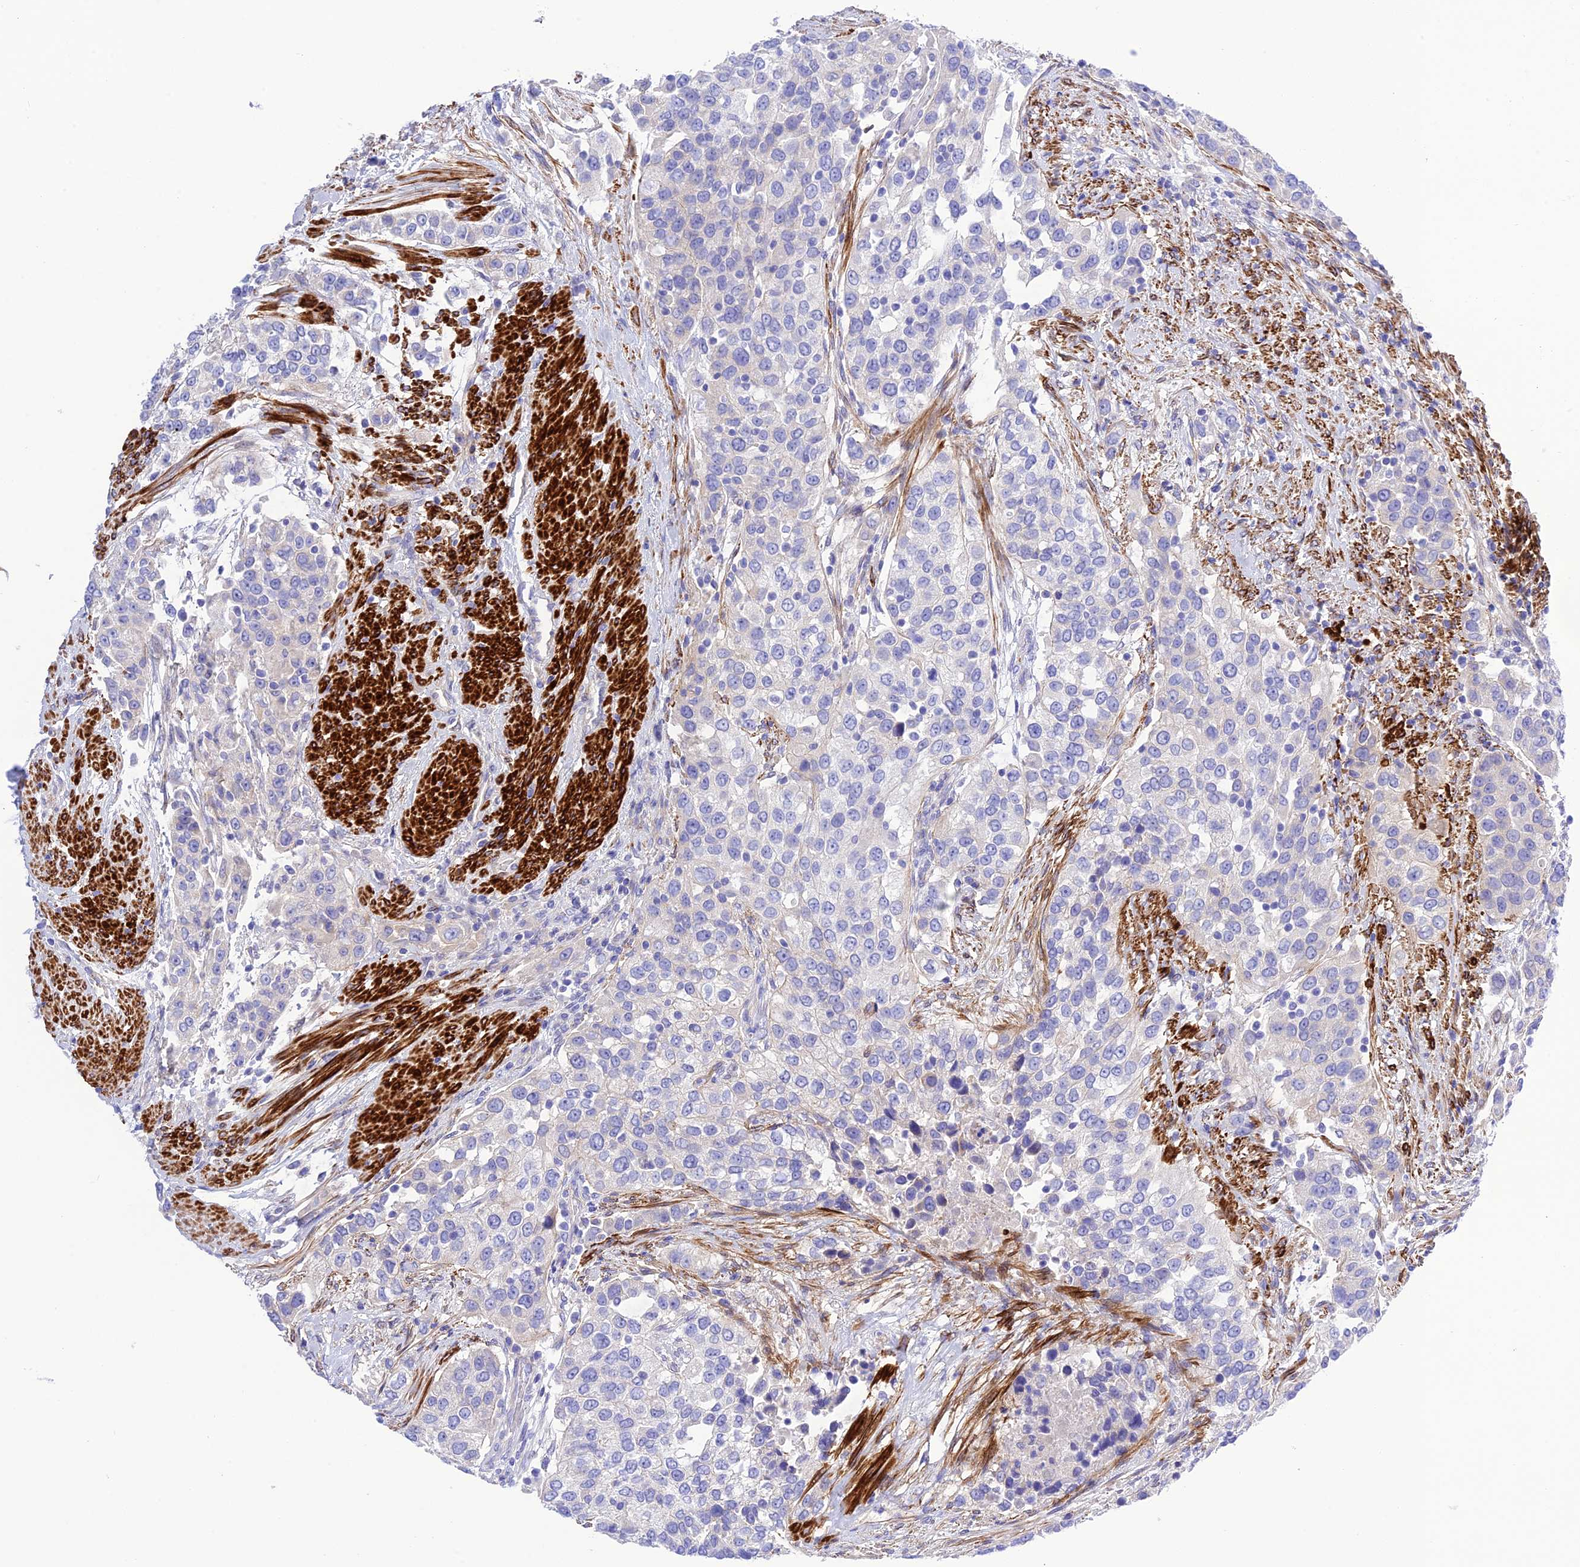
{"staining": {"intensity": "negative", "quantity": "none", "location": "none"}, "tissue": "urothelial cancer", "cell_type": "Tumor cells", "image_type": "cancer", "snomed": [{"axis": "morphology", "description": "Urothelial carcinoma, High grade"}, {"axis": "topography", "description": "Urinary bladder"}], "caption": "A high-resolution photomicrograph shows immunohistochemistry (IHC) staining of urothelial carcinoma (high-grade), which displays no significant positivity in tumor cells.", "gene": "FRA10AC1", "patient": {"sex": "female", "age": 80}}